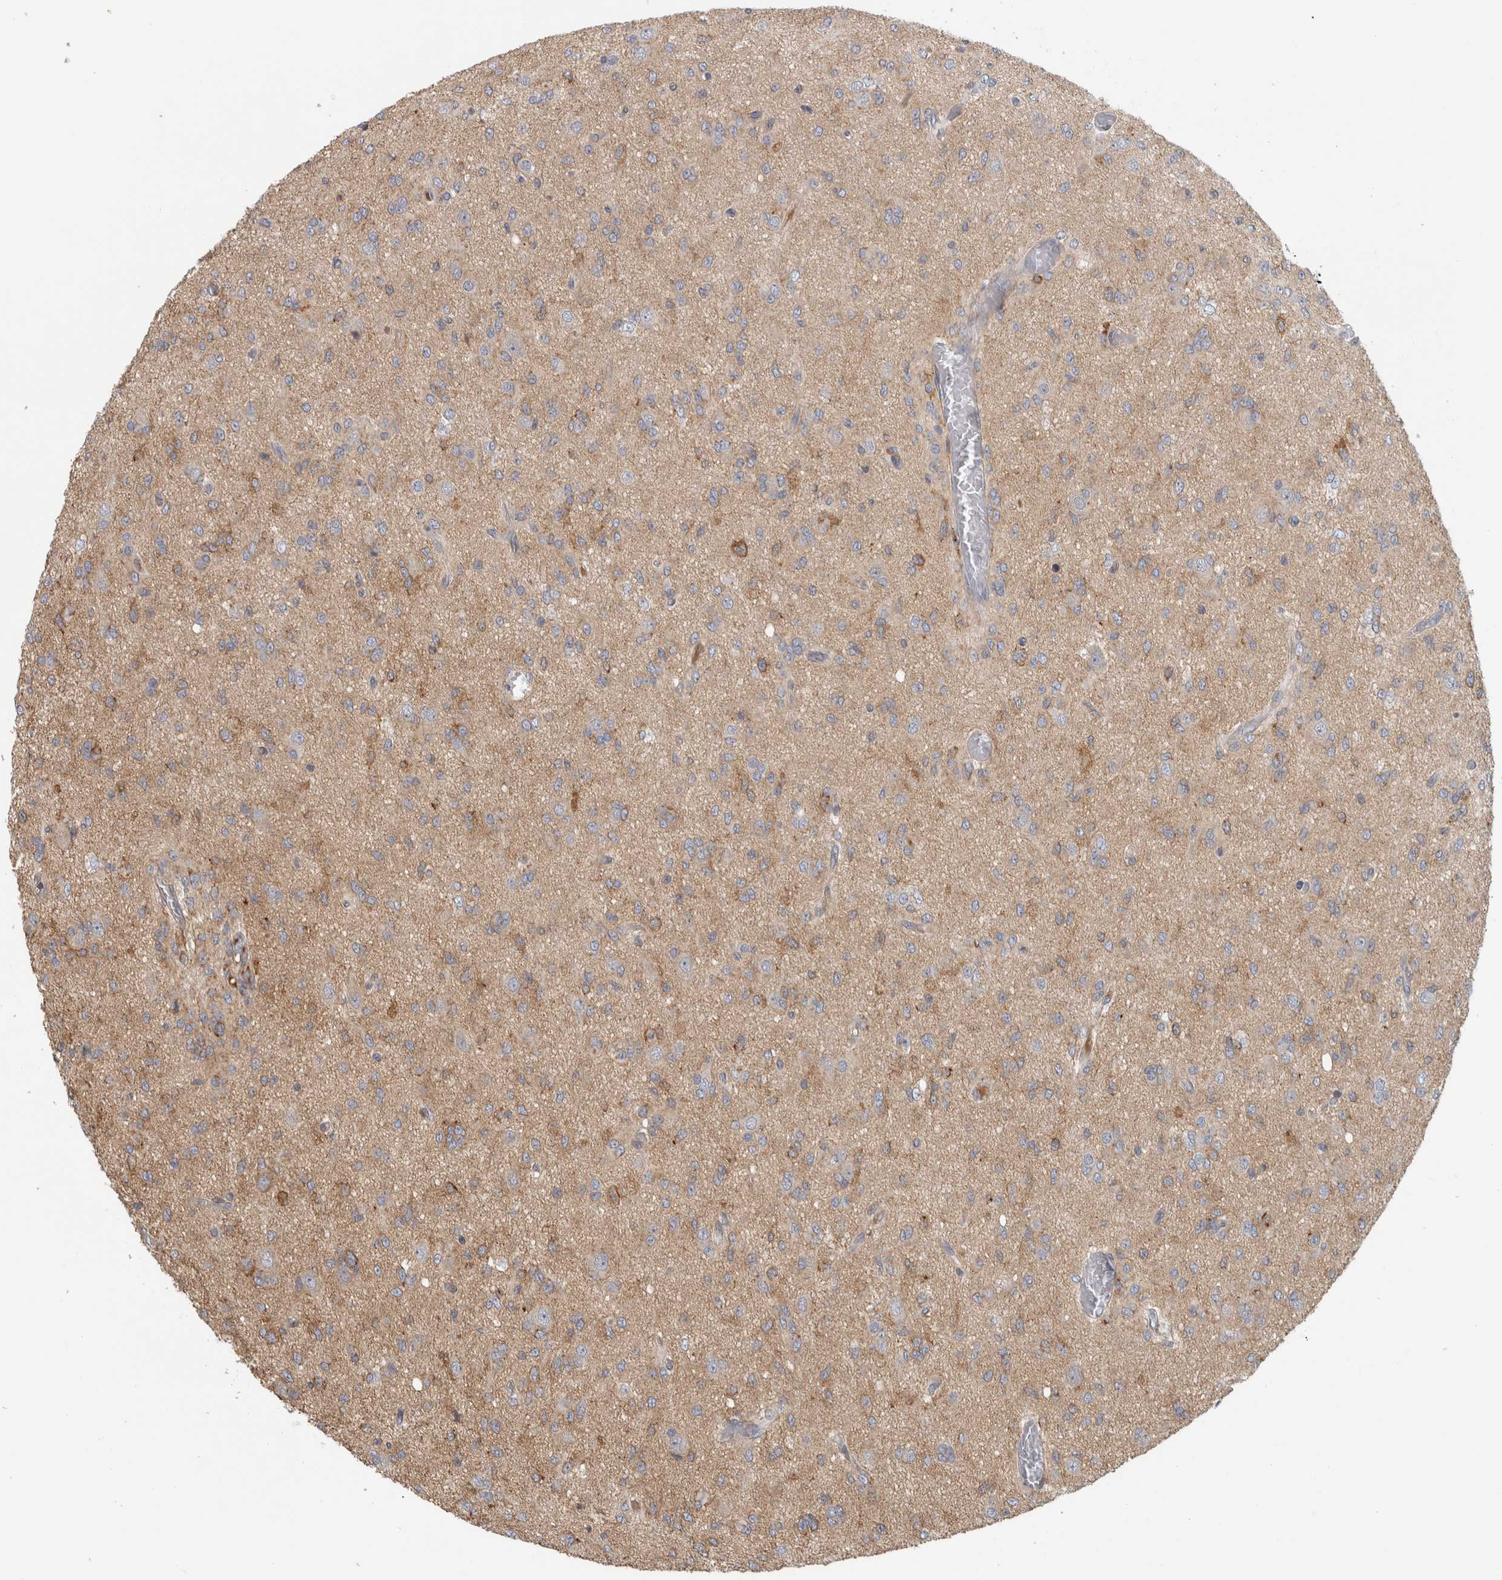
{"staining": {"intensity": "weak", "quantity": "<25%", "location": "cytoplasmic/membranous"}, "tissue": "glioma", "cell_type": "Tumor cells", "image_type": "cancer", "snomed": [{"axis": "morphology", "description": "Glioma, malignant, High grade"}, {"axis": "topography", "description": "Brain"}], "caption": "There is no significant expression in tumor cells of glioma.", "gene": "ZNF804B", "patient": {"sex": "female", "age": 59}}